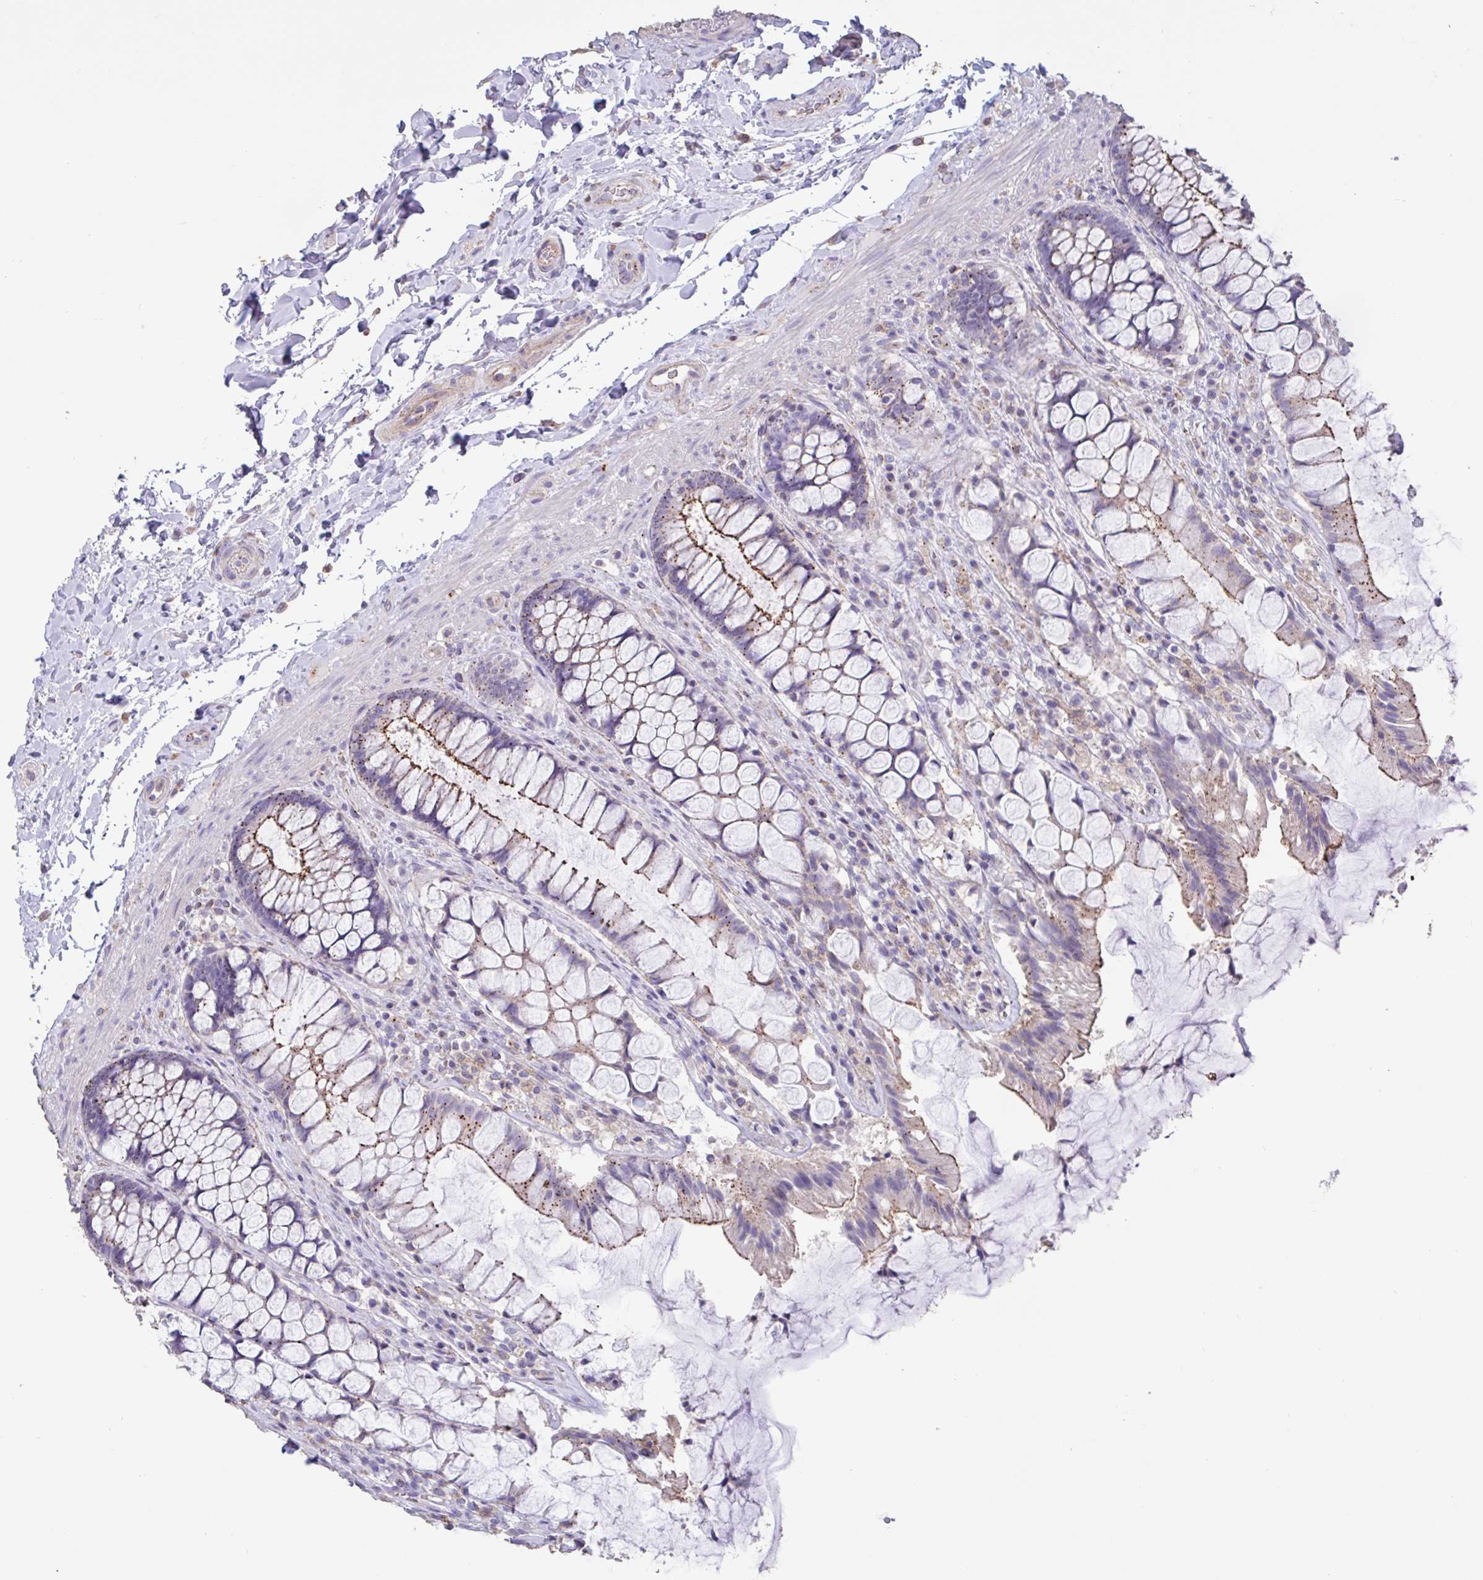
{"staining": {"intensity": "moderate", "quantity": ">75%", "location": "cytoplasmic/membranous"}, "tissue": "rectum", "cell_type": "Glandular cells", "image_type": "normal", "snomed": [{"axis": "morphology", "description": "Normal tissue, NOS"}, {"axis": "topography", "description": "Rectum"}], "caption": "Immunohistochemical staining of unremarkable human rectum shows moderate cytoplasmic/membranous protein expression in about >75% of glandular cells. The protein of interest is shown in brown color, while the nuclei are stained blue.", "gene": "CHMP5", "patient": {"sex": "female", "age": 58}}